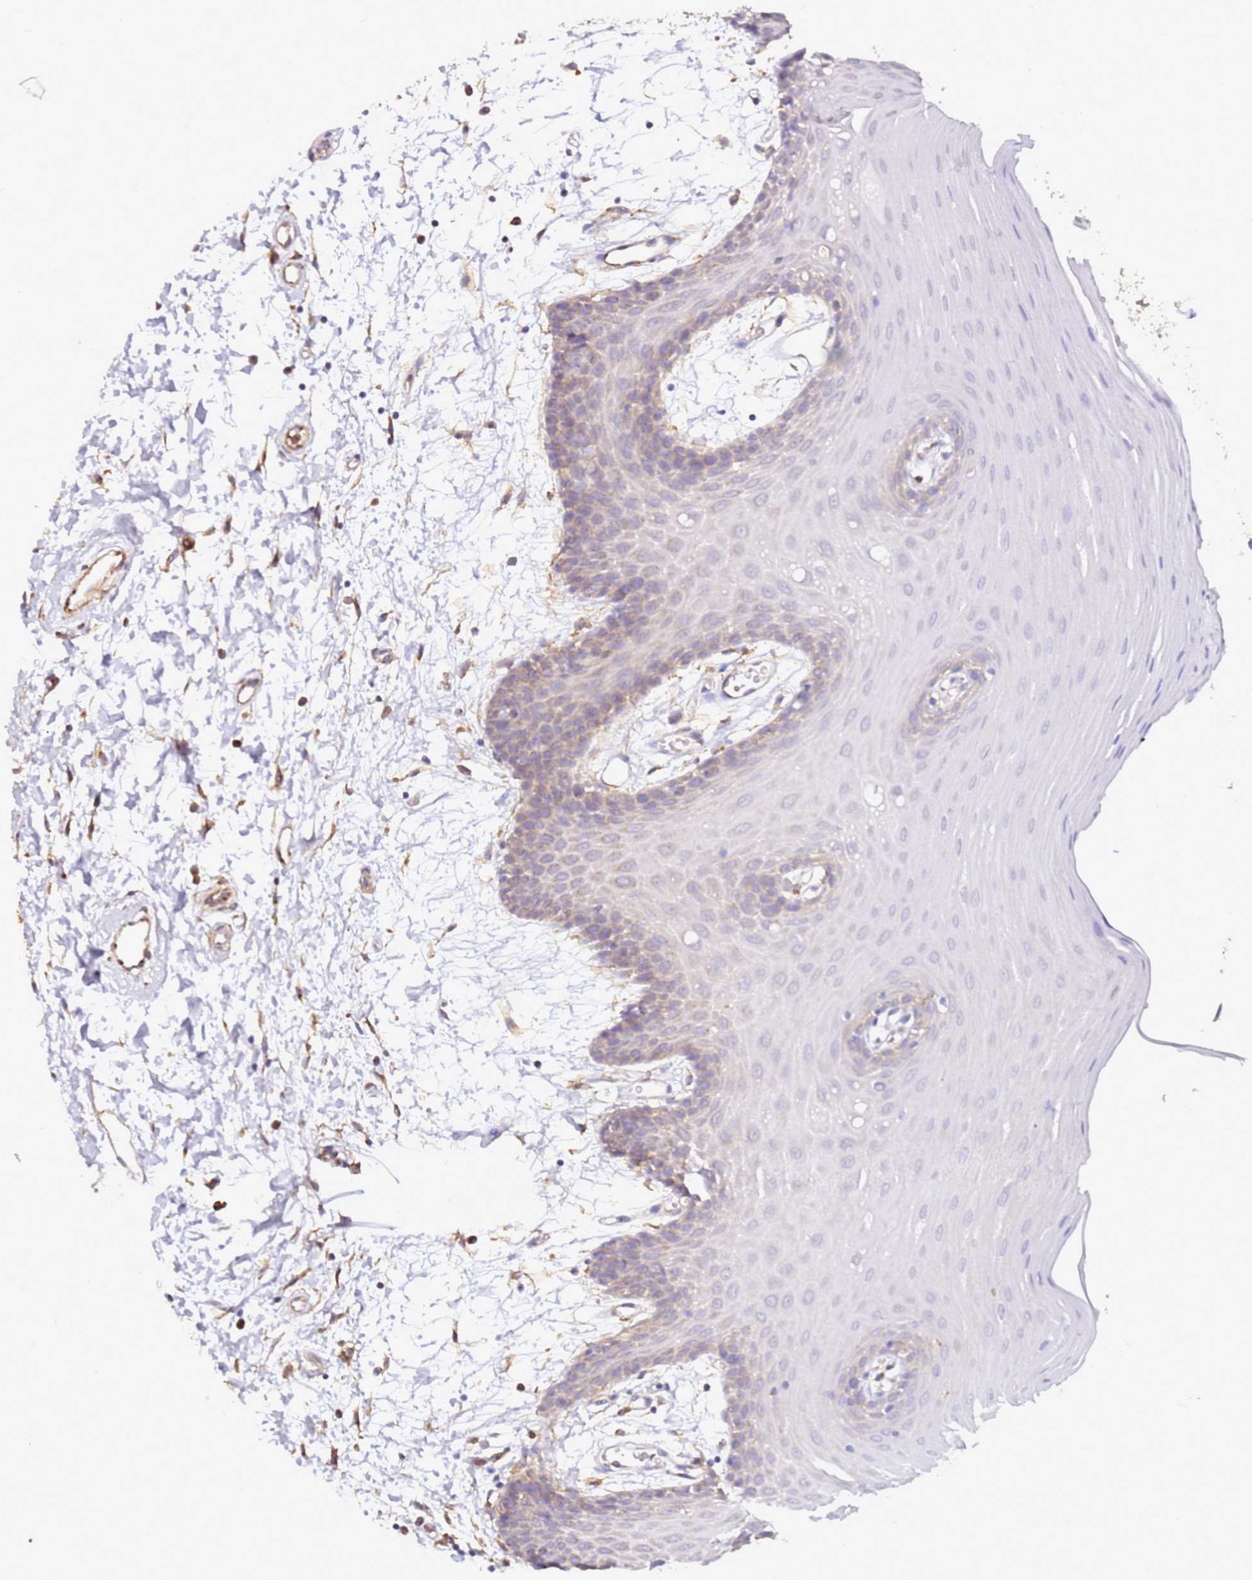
{"staining": {"intensity": "weak", "quantity": "<25%", "location": "cytoplasmic/membranous"}, "tissue": "oral mucosa", "cell_type": "Squamous epithelial cells", "image_type": "normal", "snomed": [{"axis": "morphology", "description": "Normal tissue, NOS"}, {"axis": "topography", "description": "Skeletal muscle"}, {"axis": "topography", "description": "Oral tissue"}, {"axis": "topography", "description": "Salivary gland"}, {"axis": "topography", "description": "Peripheral nerve tissue"}], "caption": "Histopathology image shows no significant protein staining in squamous epithelial cells of benign oral mucosa.", "gene": "DVL3", "patient": {"sex": "male", "age": 54}}